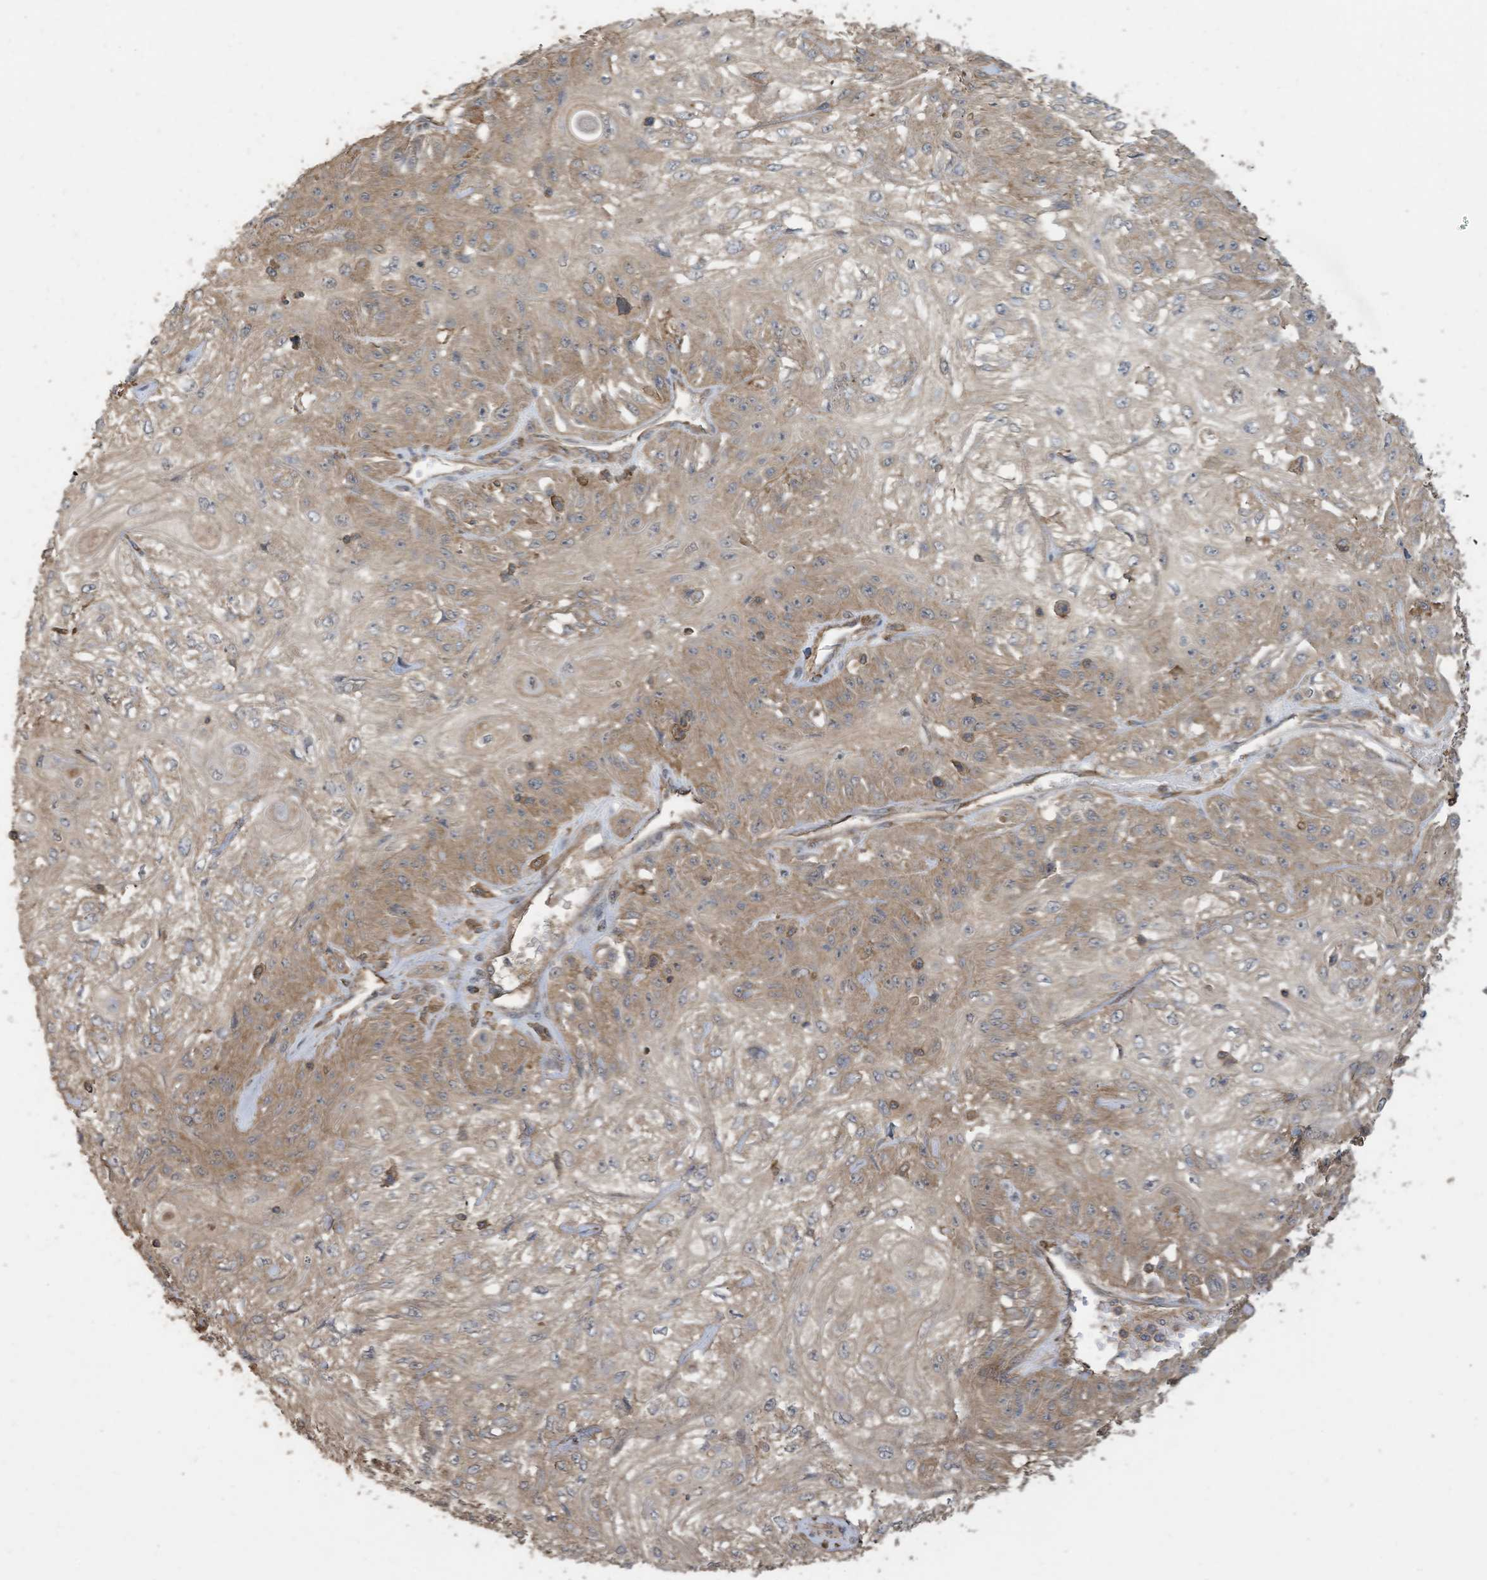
{"staining": {"intensity": "weak", "quantity": ">75%", "location": "cytoplasmic/membranous"}, "tissue": "skin cancer", "cell_type": "Tumor cells", "image_type": "cancer", "snomed": [{"axis": "morphology", "description": "Squamous cell carcinoma, NOS"}, {"axis": "morphology", "description": "Squamous cell carcinoma, metastatic, NOS"}, {"axis": "topography", "description": "Skin"}, {"axis": "topography", "description": "Lymph node"}], "caption": "Protein staining of skin squamous cell carcinoma tissue demonstrates weak cytoplasmic/membranous staining in approximately >75% of tumor cells.", "gene": "COX10", "patient": {"sex": "male", "age": 75}}